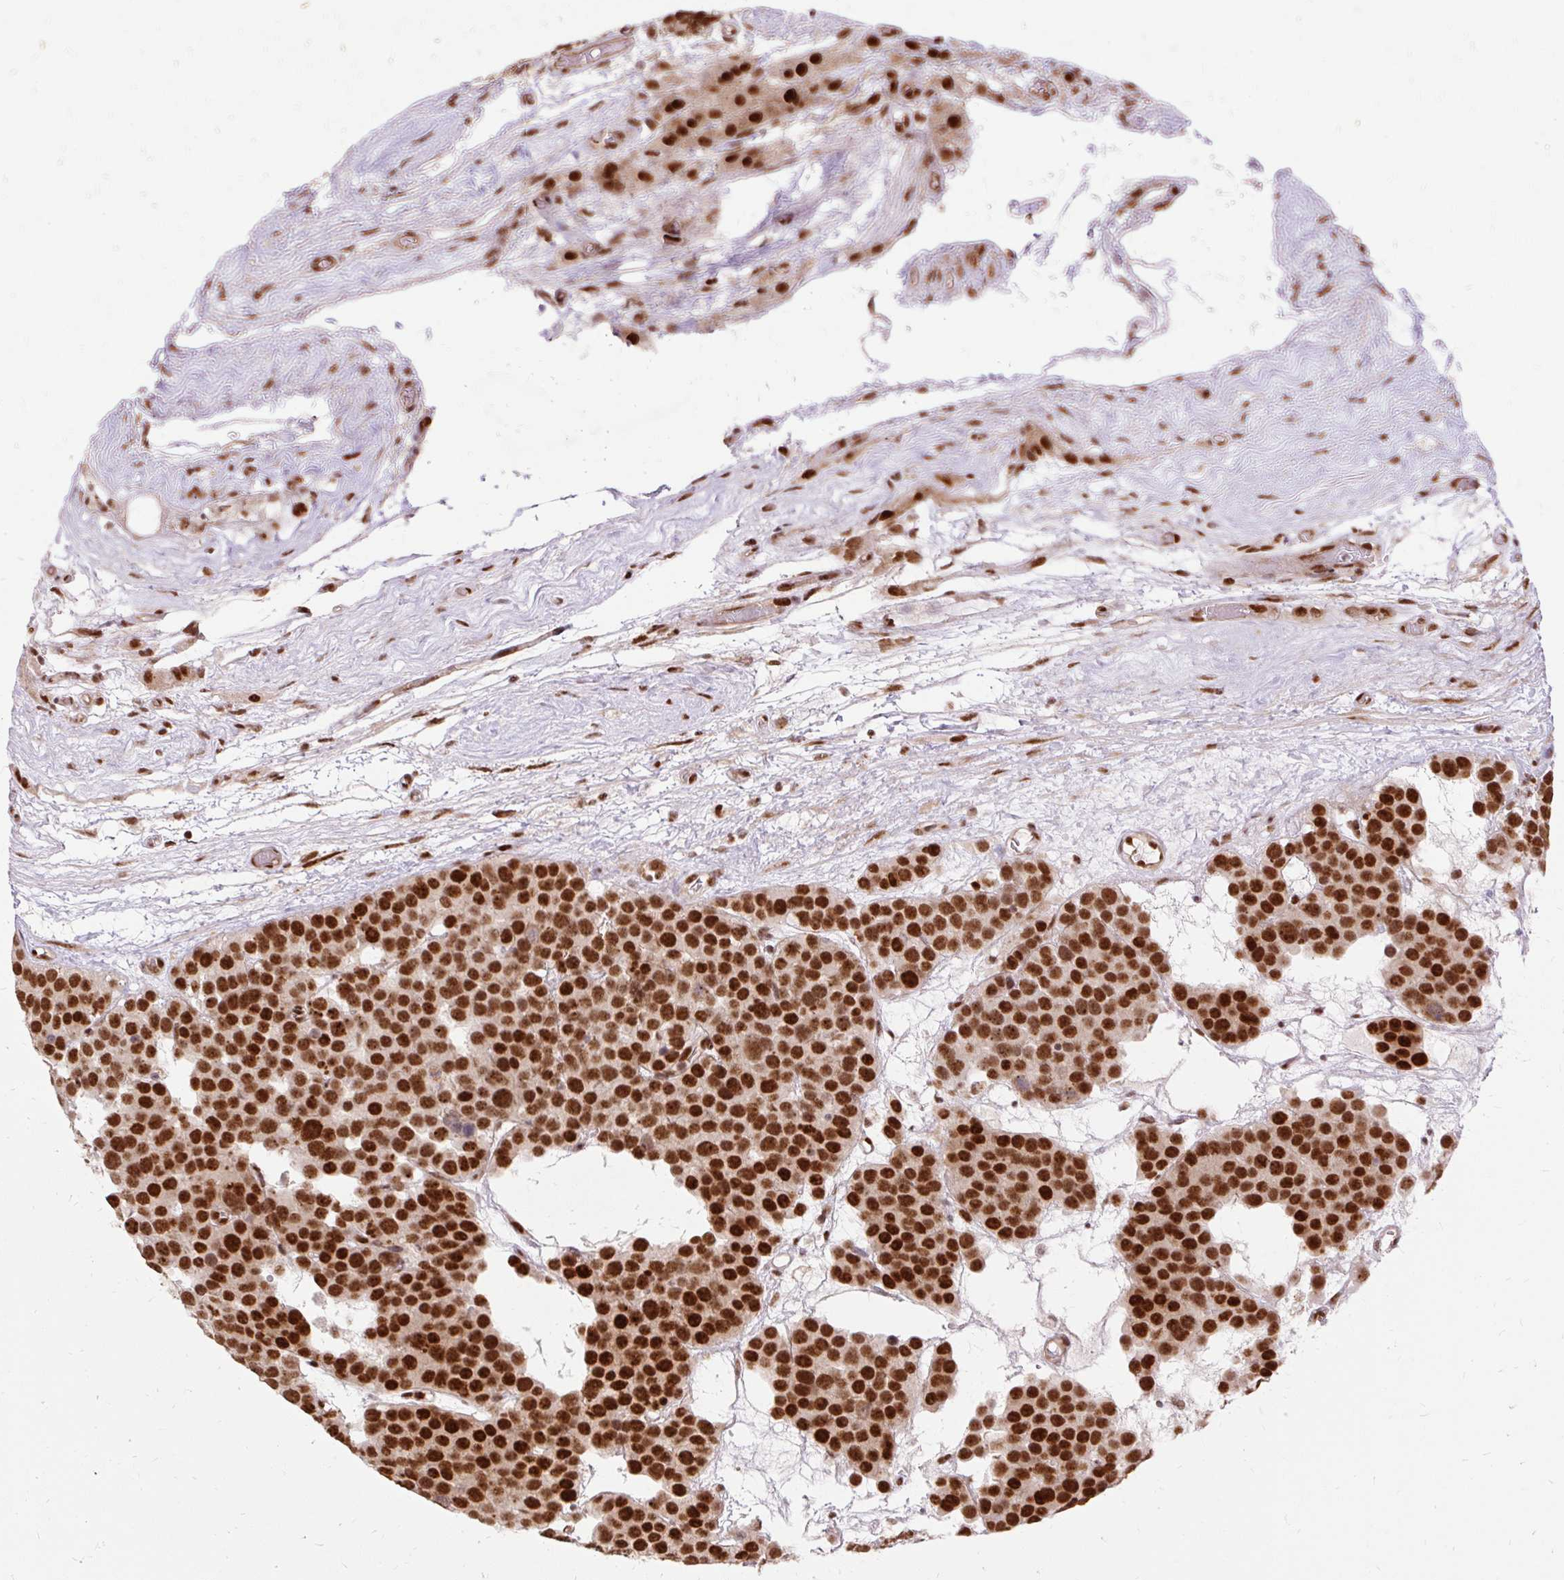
{"staining": {"intensity": "strong", "quantity": ">75%", "location": "nuclear"}, "tissue": "testis cancer", "cell_type": "Tumor cells", "image_type": "cancer", "snomed": [{"axis": "morphology", "description": "Seminoma, NOS"}, {"axis": "topography", "description": "Testis"}], "caption": "Immunohistochemical staining of human testis cancer (seminoma) shows high levels of strong nuclear protein staining in about >75% of tumor cells.", "gene": "MECOM", "patient": {"sex": "male", "age": 71}}